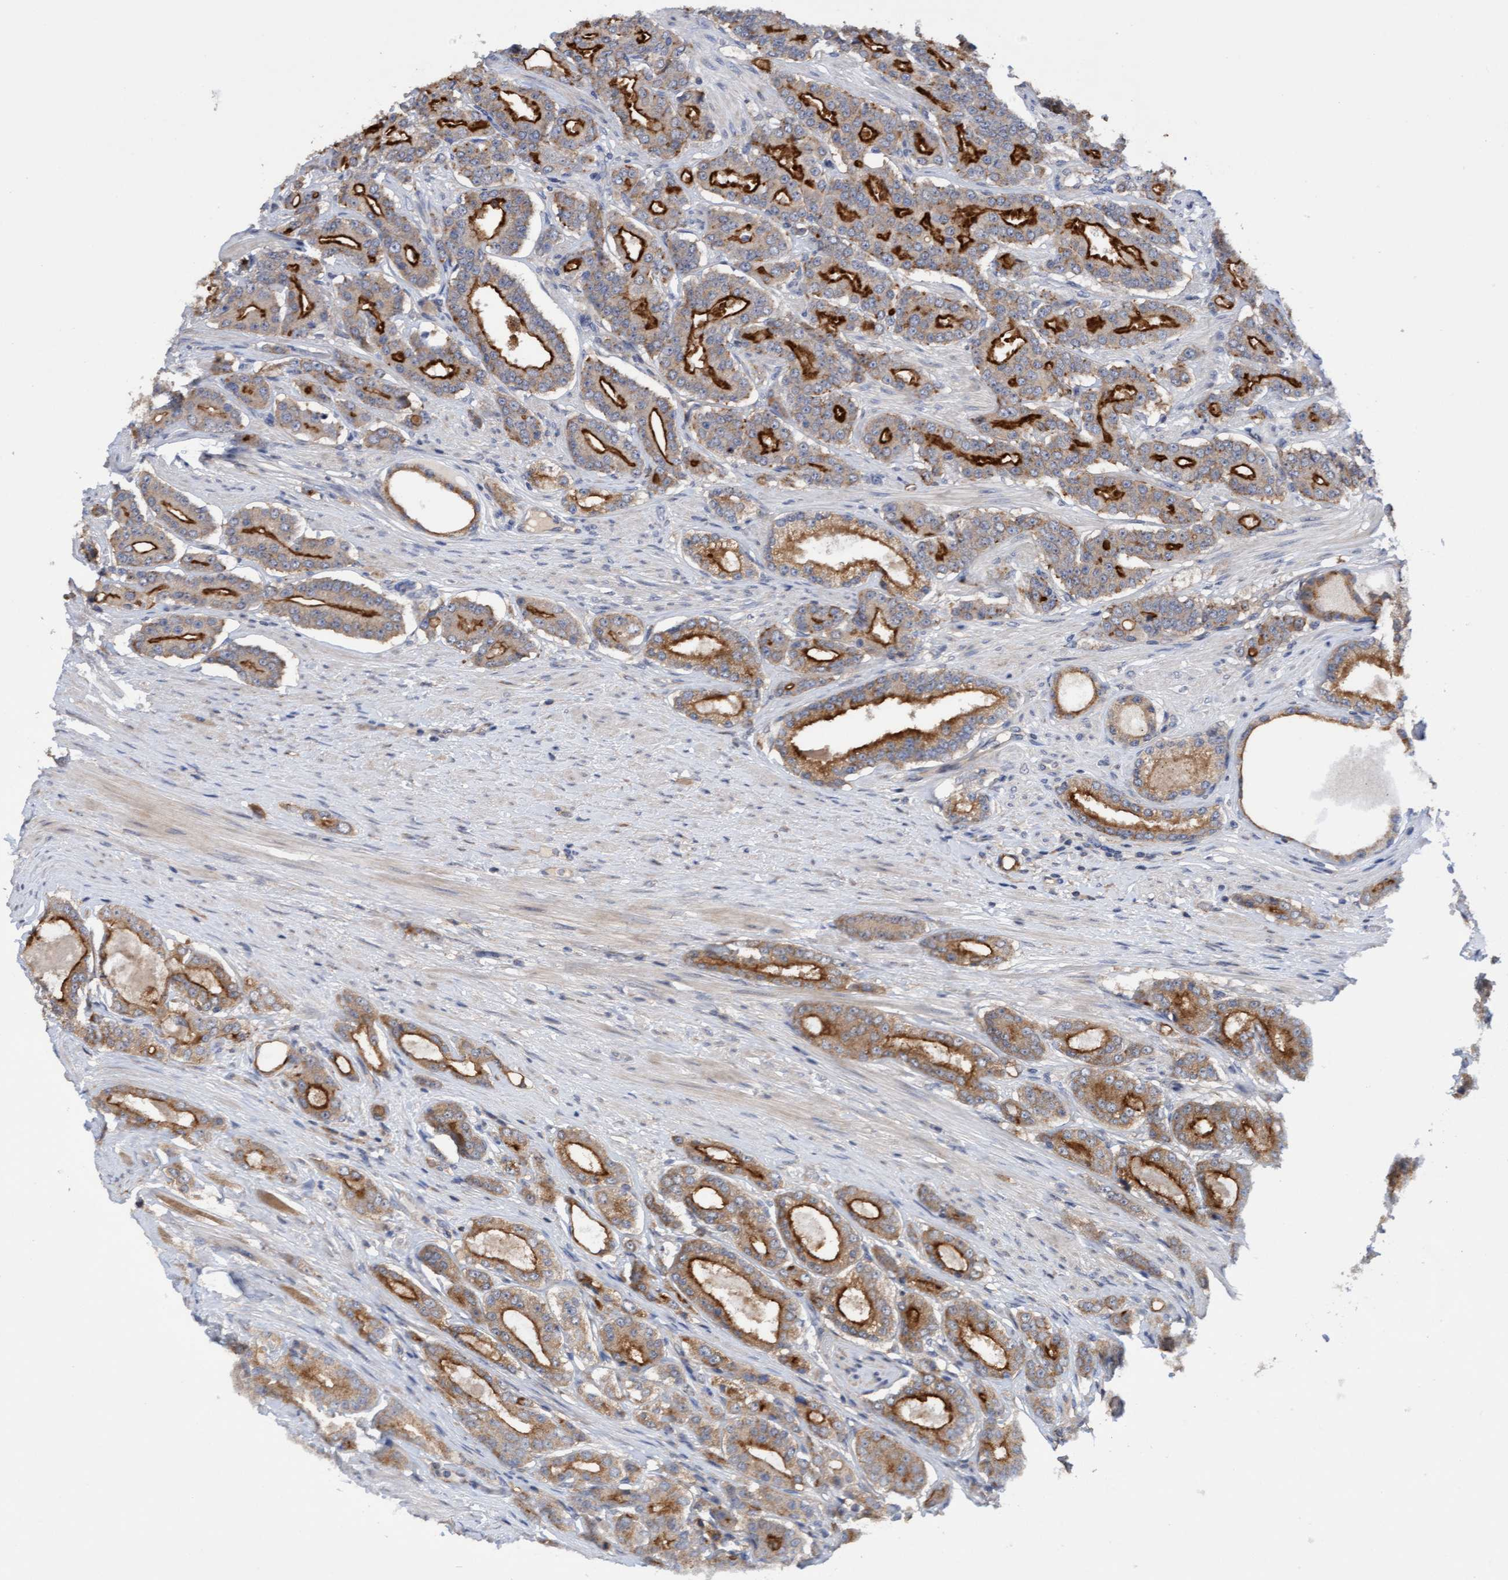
{"staining": {"intensity": "strong", "quantity": ">75%", "location": "cytoplasmic/membranous"}, "tissue": "prostate cancer", "cell_type": "Tumor cells", "image_type": "cancer", "snomed": [{"axis": "morphology", "description": "Adenocarcinoma, High grade"}, {"axis": "topography", "description": "Prostate"}], "caption": "Immunohistochemistry of human high-grade adenocarcinoma (prostate) exhibits high levels of strong cytoplasmic/membranous expression in about >75% of tumor cells. Nuclei are stained in blue.", "gene": "ITFG1", "patient": {"sex": "male", "age": 71}}